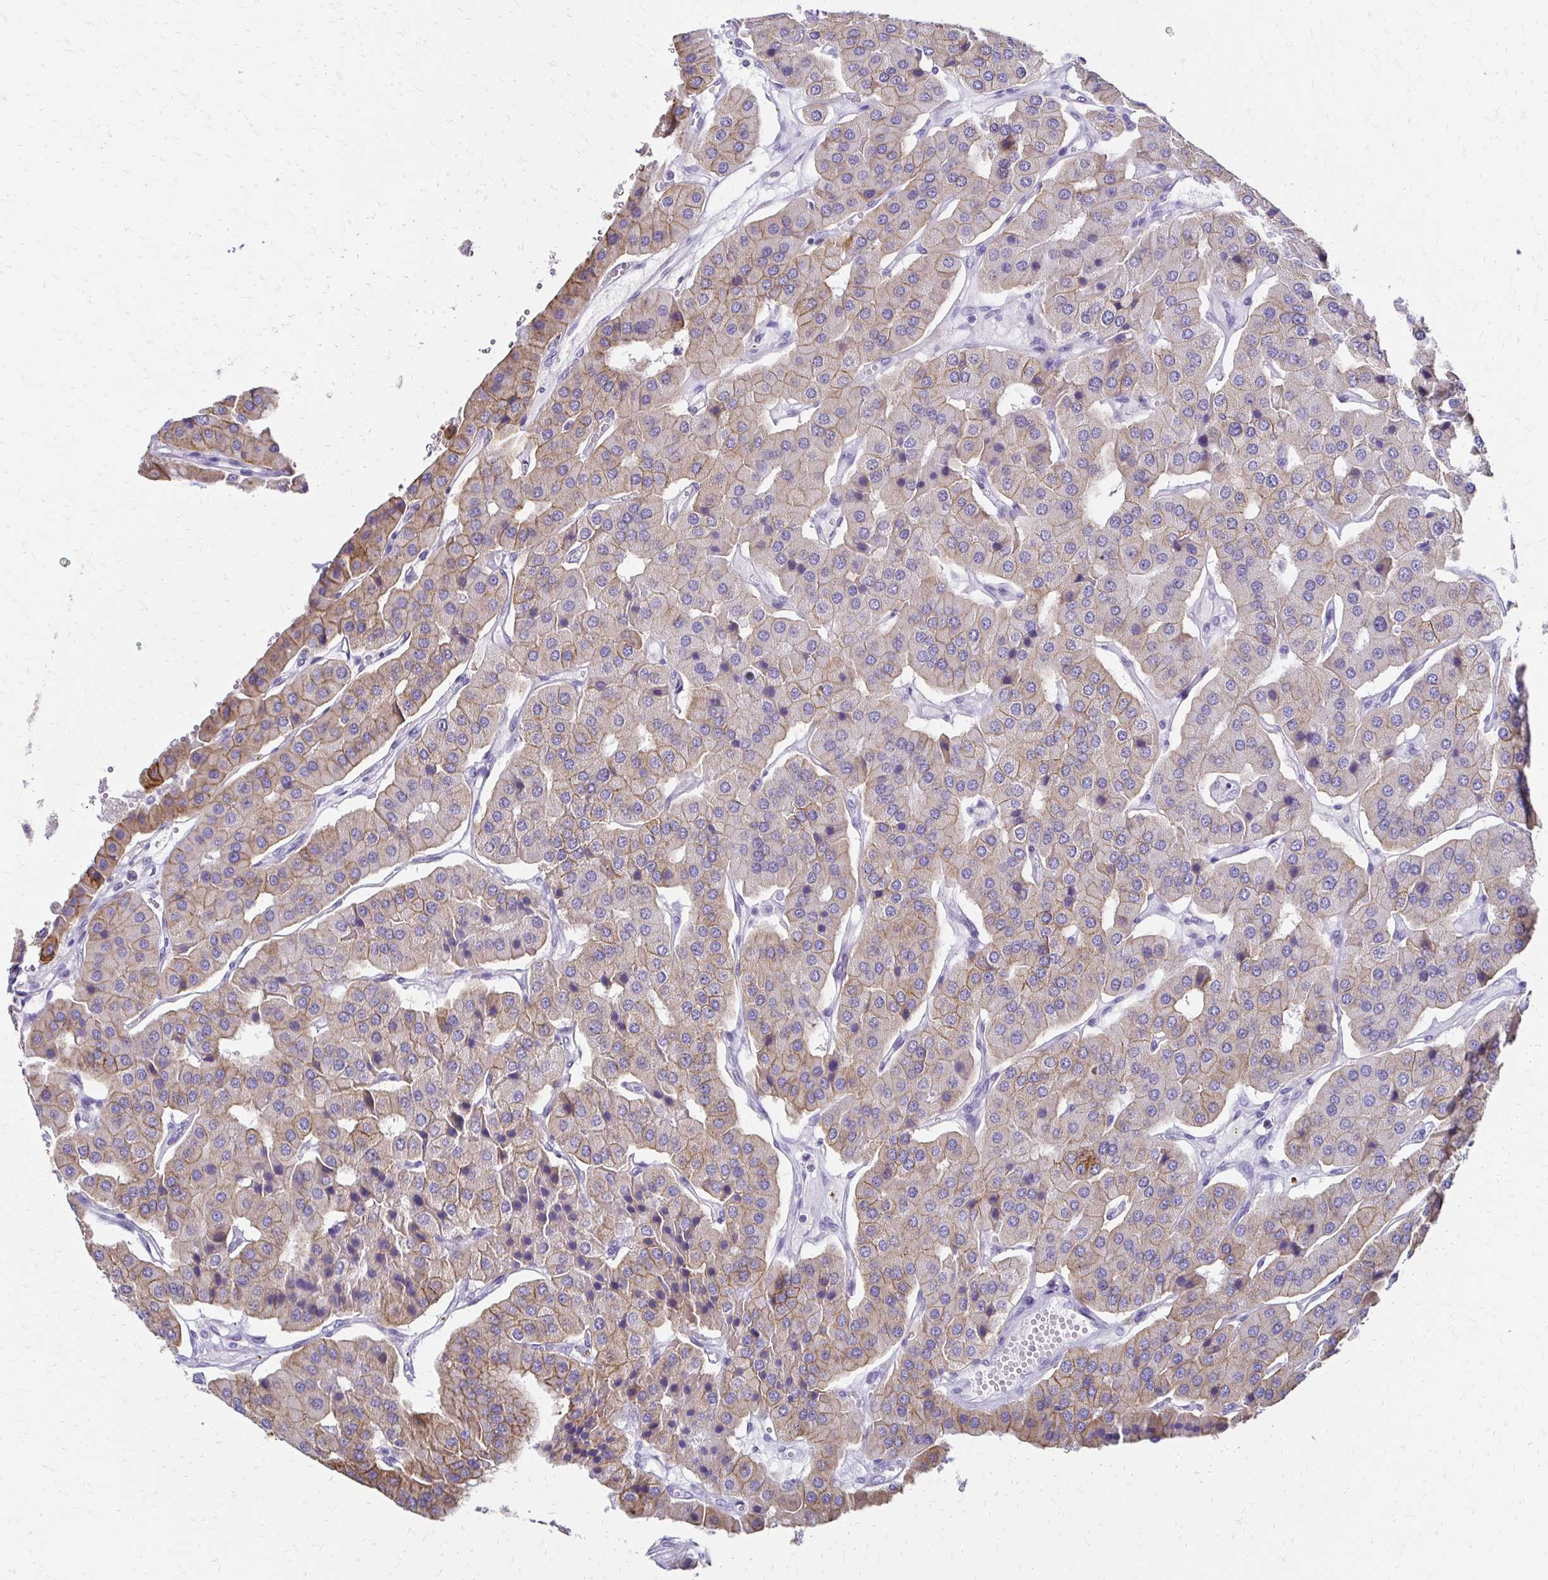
{"staining": {"intensity": "weak", "quantity": "25%-75%", "location": "cytoplasmic/membranous"}, "tissue": "parathyroid gland", "cell_type": "Glandular cells", "image_type": "normal", "snomed": [{"axis": "morphology", "description": "Normal tissue, NOS"}, {"axis": "morphology", "description": "Adenoma, NOS"}, {"axis": "topography", "description": "Parathyroid gland"}], "caption": "Unremarkable parathyroid gland demonstrates weak cytoplasmic/membranous staining in approximately 25%-75% of glandular cells.", "gene": "C1QTNF2", "patient": {"sex": "female", "age": 86}}